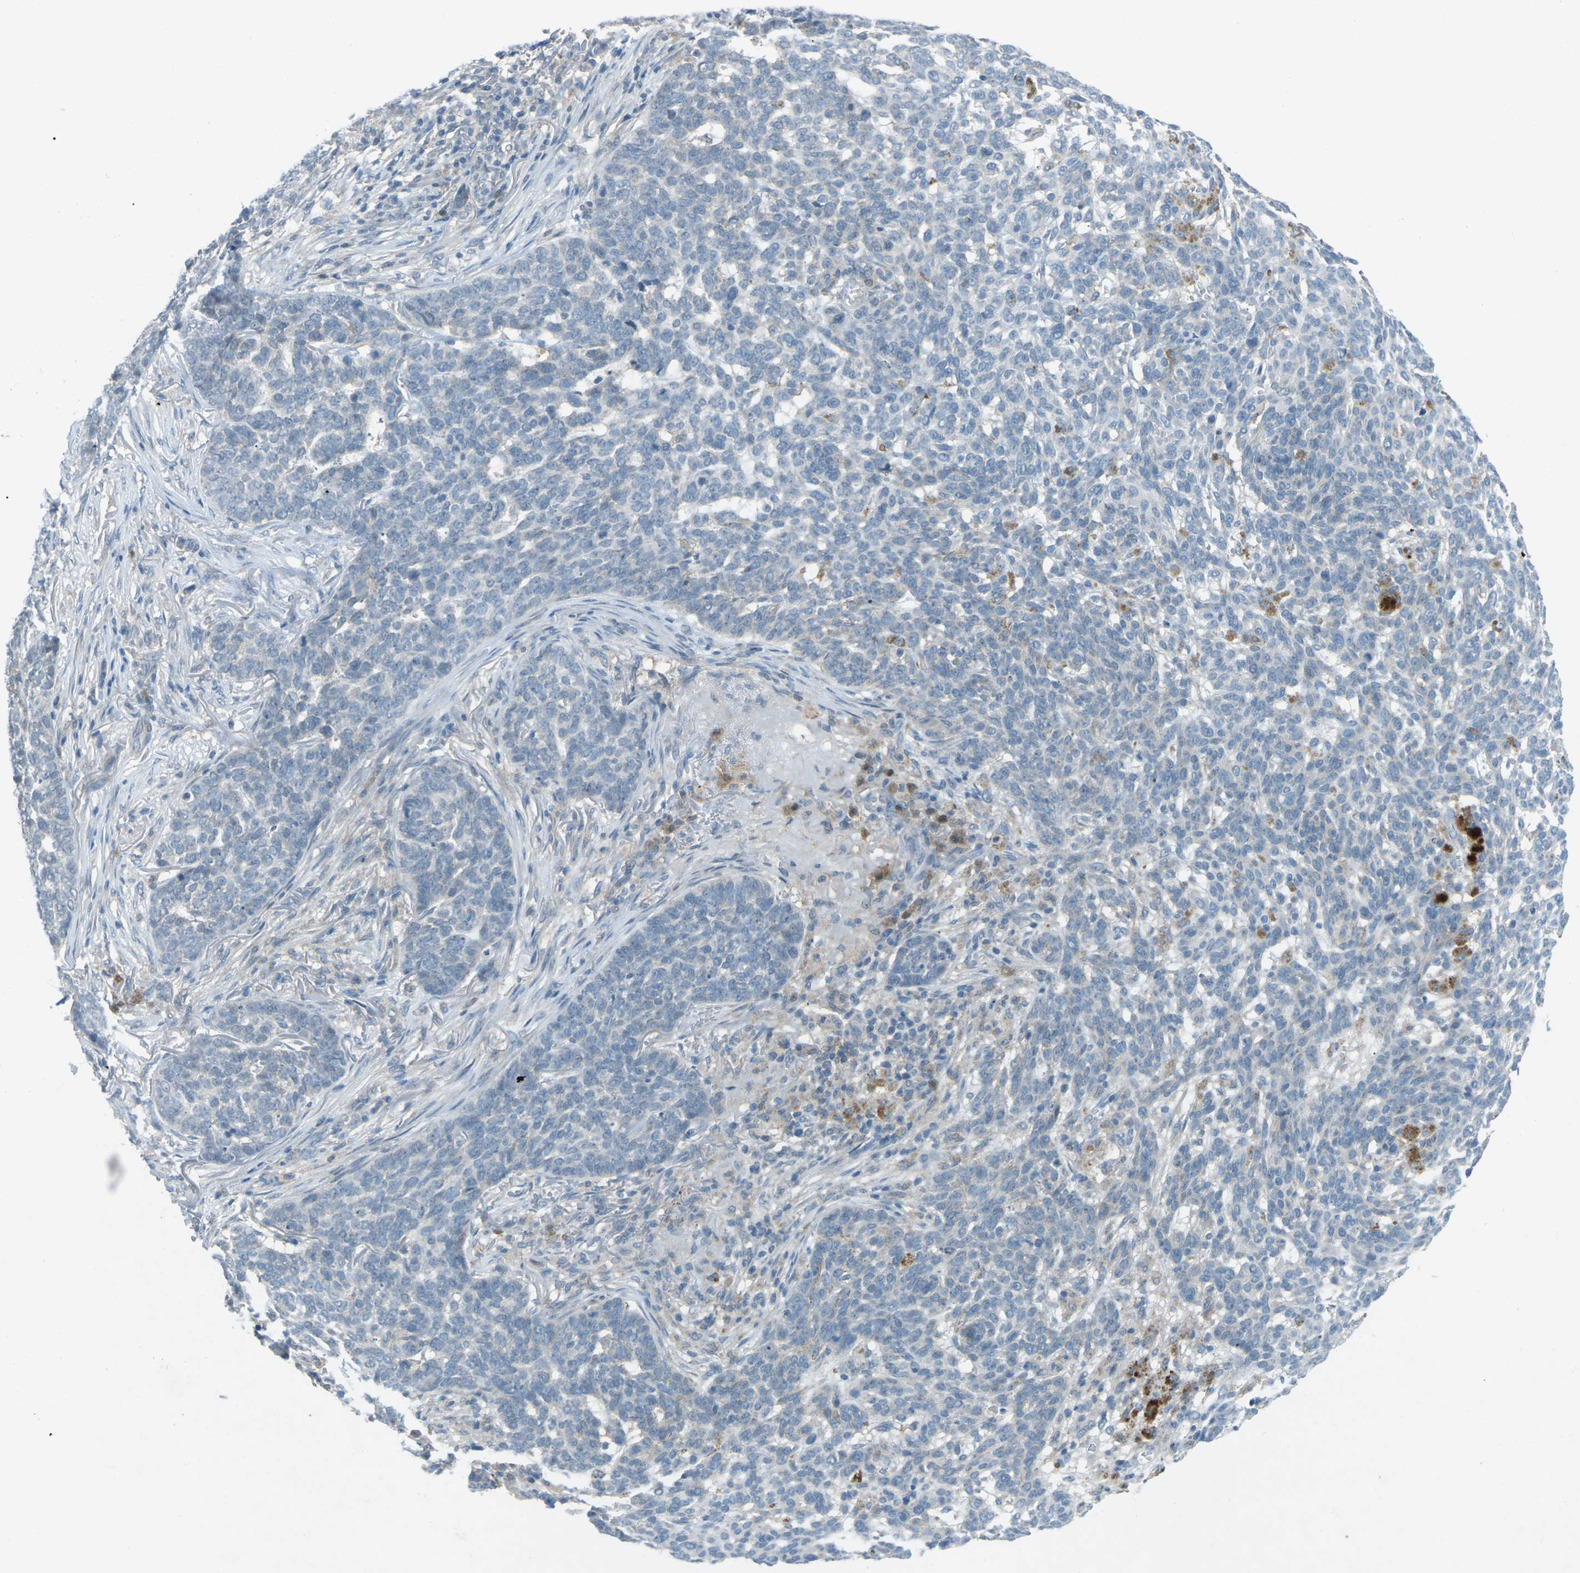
{"staining": {"intensity": "negative", "quantity": "none", "location": "none"}, "tissue": "skin cancer", "cell_type": "Tumor cells", "image_type": "cancer", "snomed": [{"axis": "morphology", "description": "Basal cell carcinoma"}, {"axis": "topography", "description": "Skin"}], "caption": "IHC photomicrograph of skin basal cell carcinoma stained for a protein (brown), which demonstrates no expression in tumor cells. (Immunohistochemistry, brightfield microscopy, high magnification).", "gene": "PRKCA", "patient": {"sex": "male", "age": 85}}